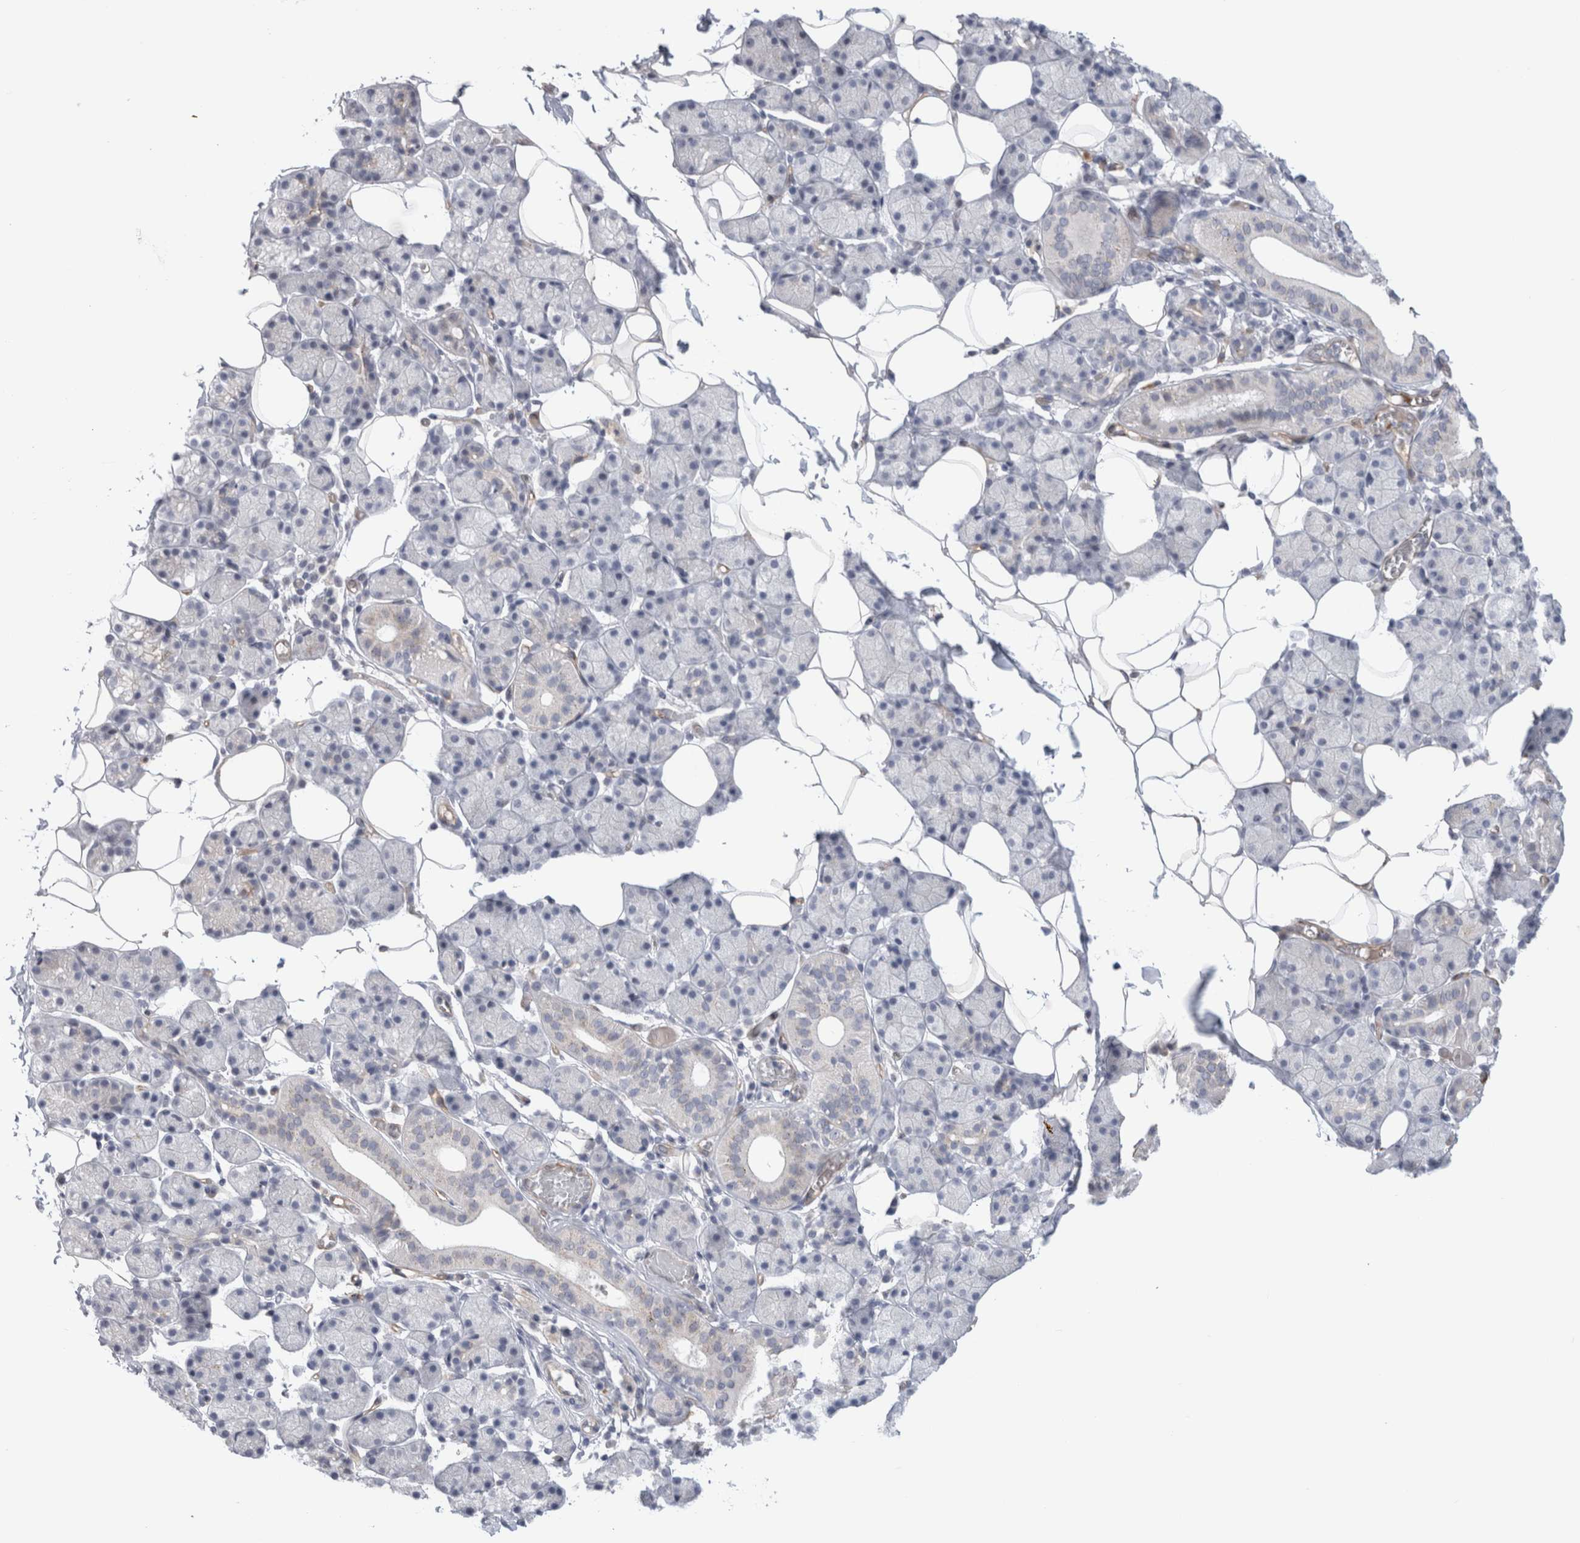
{"staining": {"intensity": "weak", "quantity": "<25%", "location": "cytoplasmic/membranous"}, "tissue": "salivary gland", "cell_type": "Glandular cells", "image_type": "normal", "snomed": [{"axis": "morphology", "description": "Normal tissue, NOS"}, {"axis": "topography", "description": "Salivary gland"}], "caption": "DAB immunohistochemical staining of normal human salivary gland displays no significant staining in glandular cells.", "gene": "ANKMY1", "patient": {"sex": "female", "age": 33}}